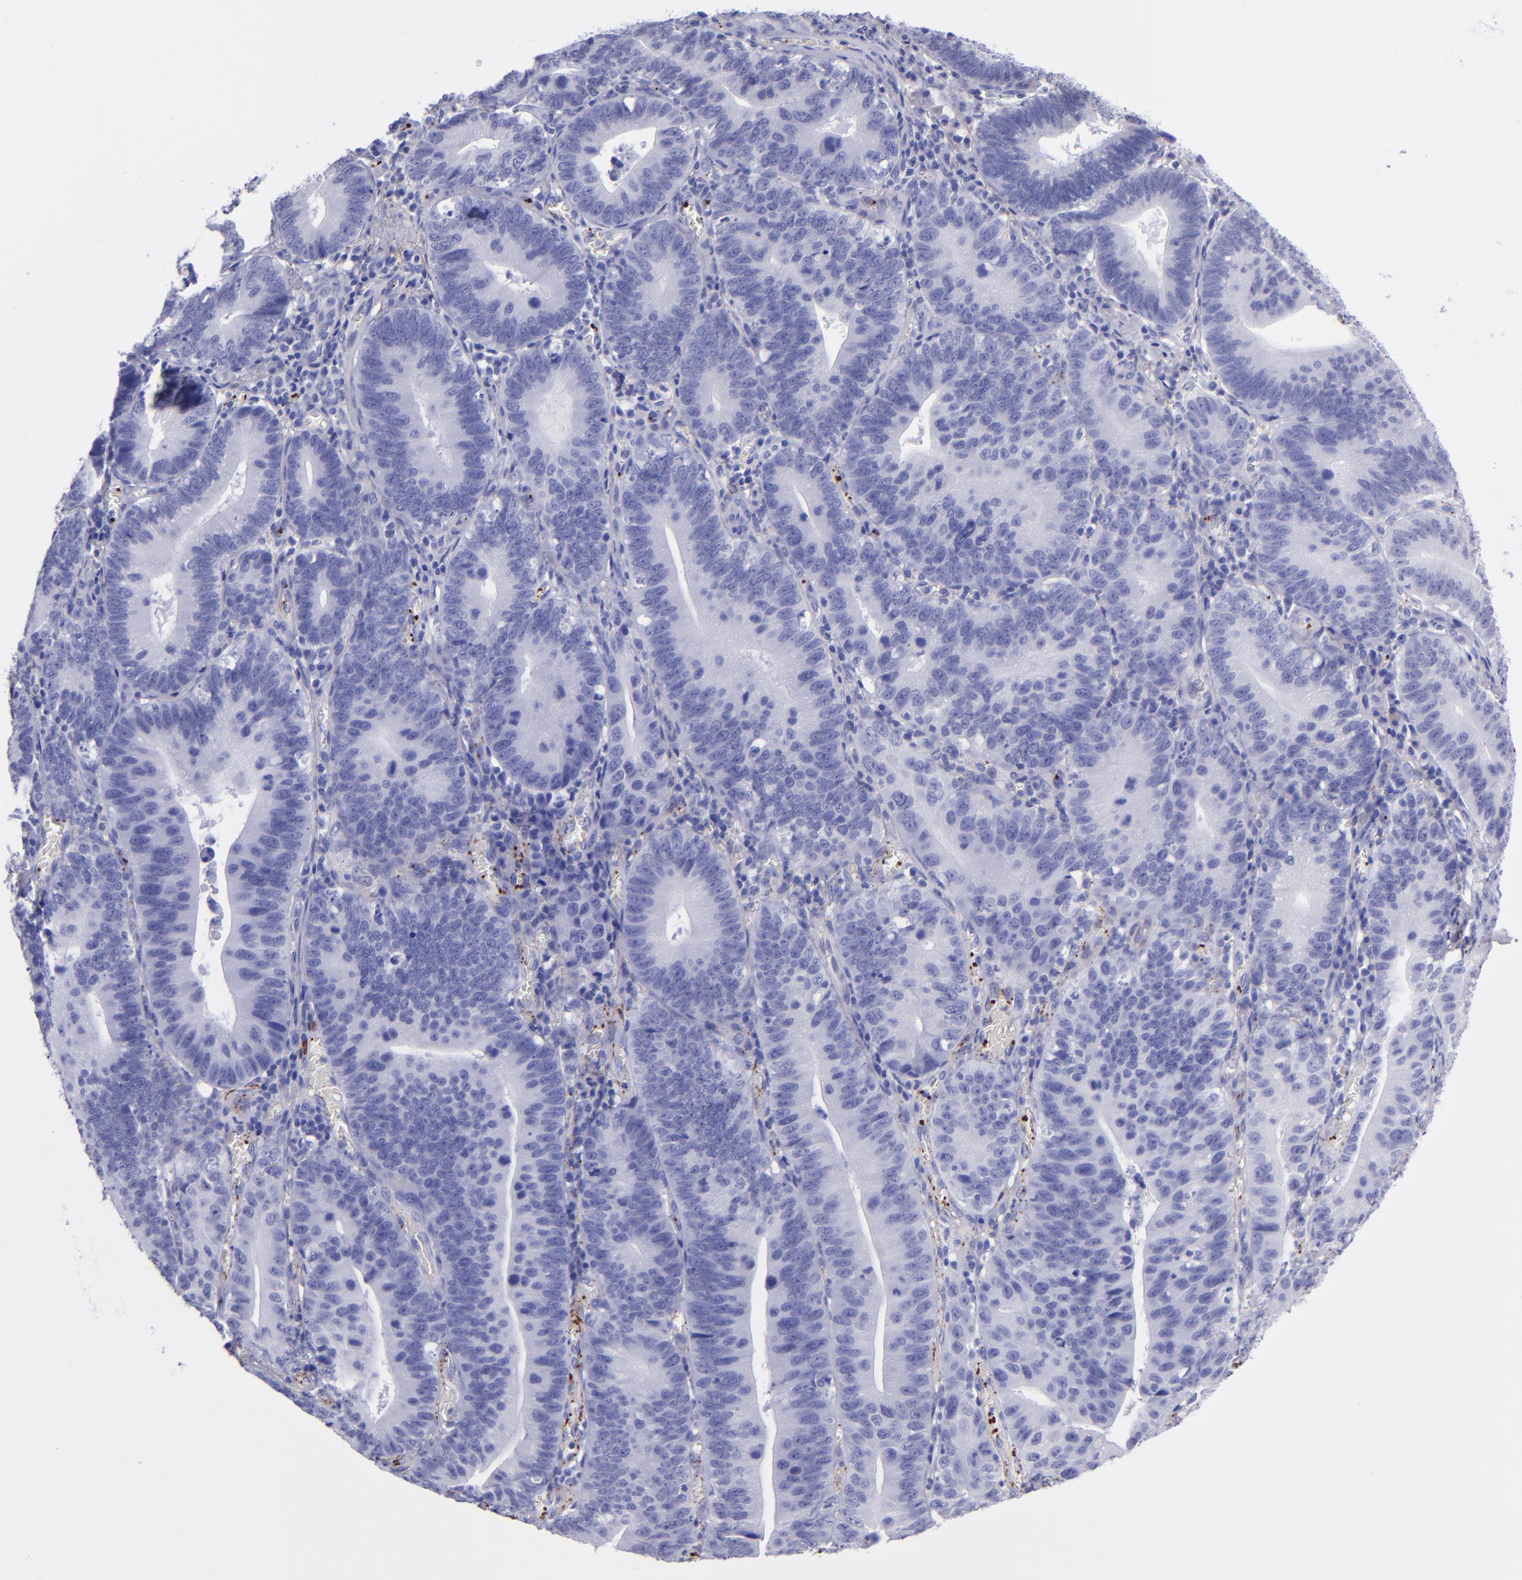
{"staining": {"intensity": "negative", "quantity": "none", "location": "none"}, "tissue": "stomach cancer", "cell_type": "Tumor cells", "image_type": "cancer", "snomed": [{"axis": "morphology", "description": "Adenocarcinoma, NOS"}, {"axis": "topography", "description": "Stomach"}, {"axis": "topography", "description": "Gastric cardia"}], "caption": "Stomach cancer (adenocarcinoma) was stained to show a protein in brown. There is no significant expression in tumor cells.", "gene": "EFCAB13", "patient": {"sex": "male", "age": 59}}